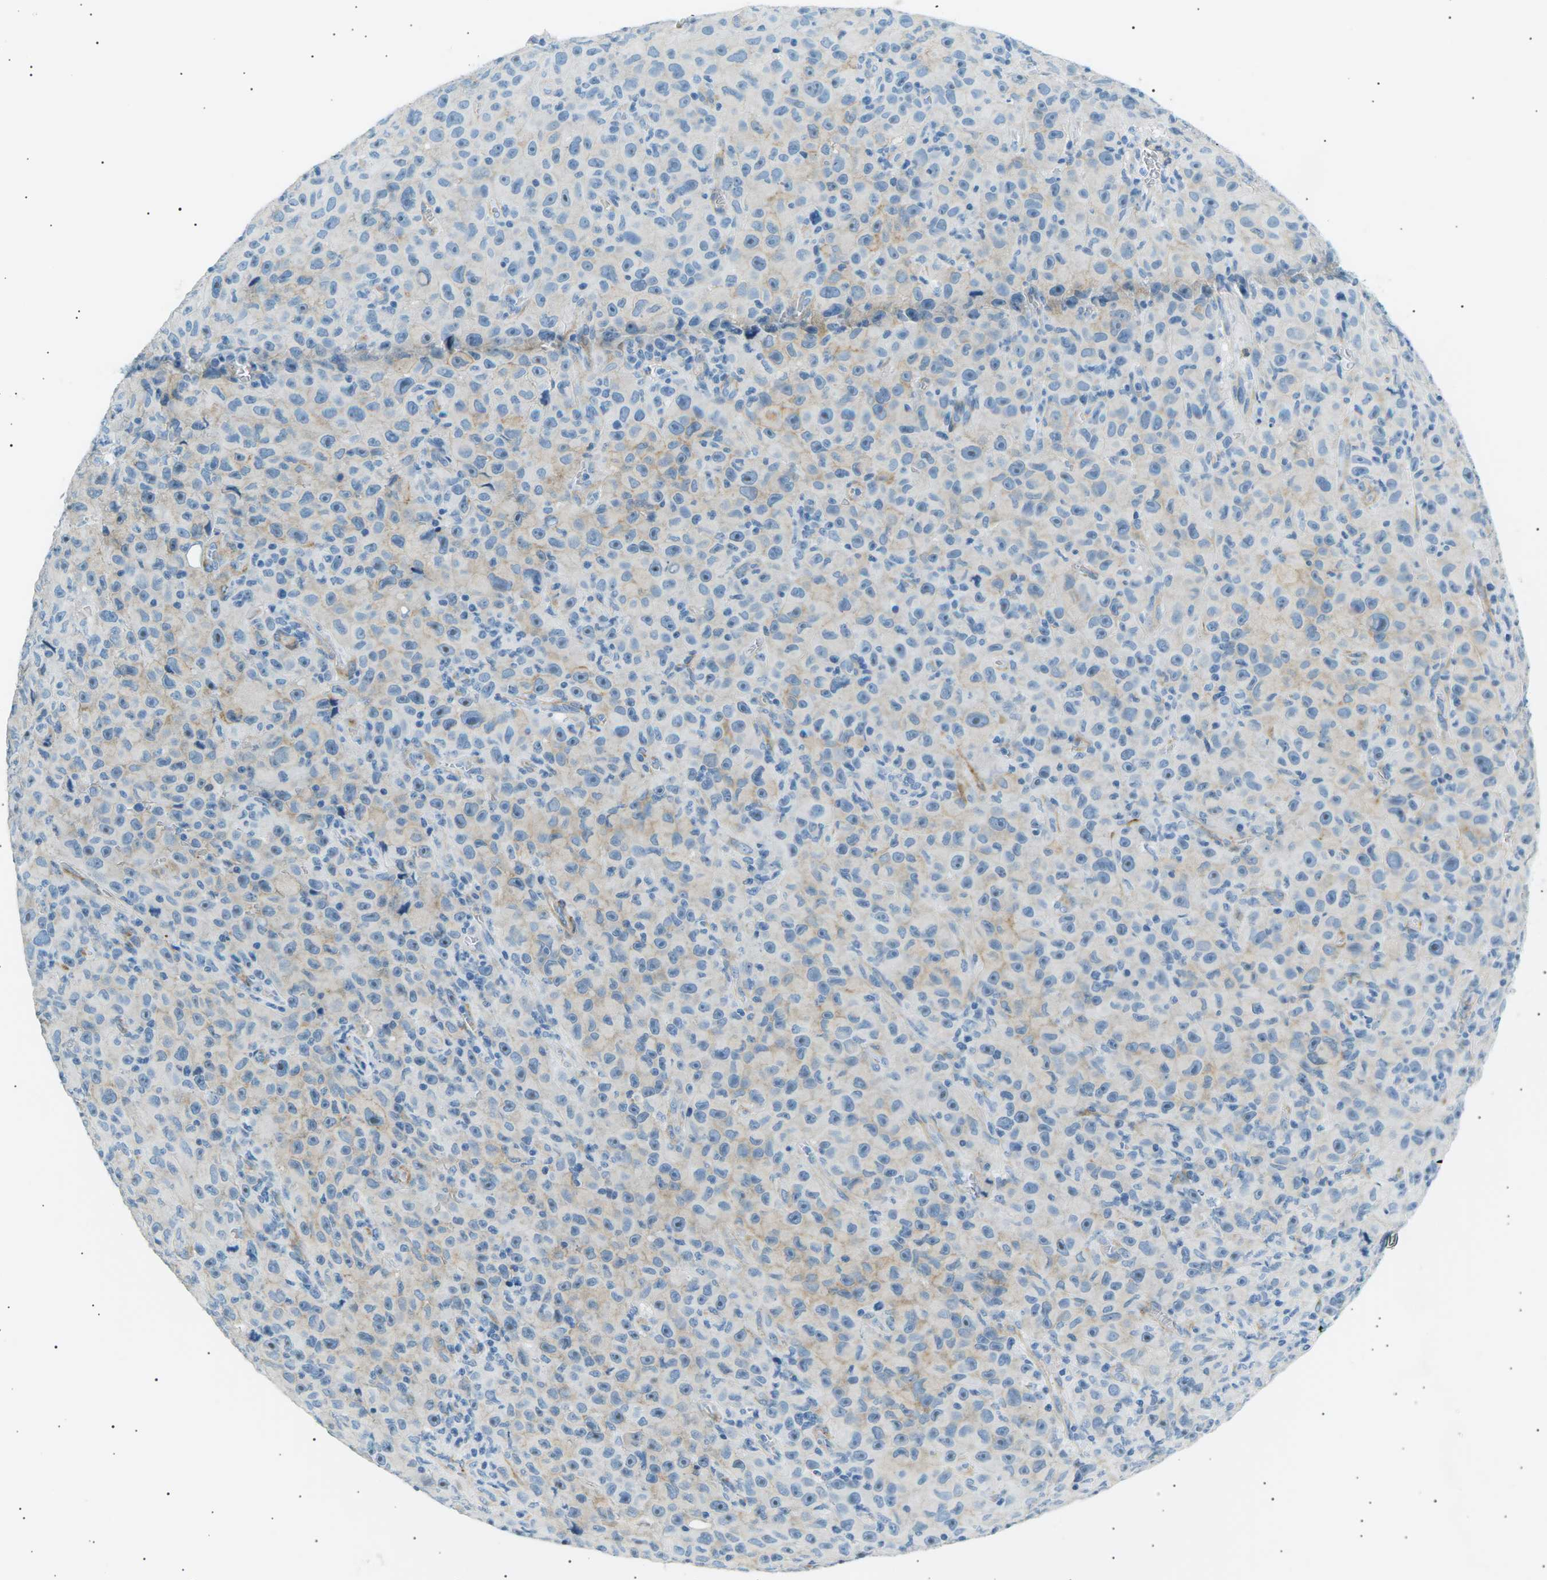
{"staining": {"intensity": "weak", "quantity": "25%-75%", "location": "cytoplasmic/membranous"}, "tissue": "melanoma", "cell_type": "Tumor cells", "image_type": "cancer", "snomed": [{"axis": "morphology", "description": "Malignant melanoma, NOS"}, {"axis": "topography", "description": "Skin"}], "caption": "Weak cytoplasmic/membranous expression is appreciated in approximately 25%-75% of tumor cells in malignant melanoma. The staining was performed using DAB (3,3'-diaminobenzidine) to visualize the protein expression in brown, while the nuclei were stained in blue with hematoxylin (Magnification: 20x).", "gene": "SEPTIN5", "patient": {"sex": "female", "age": 82}}